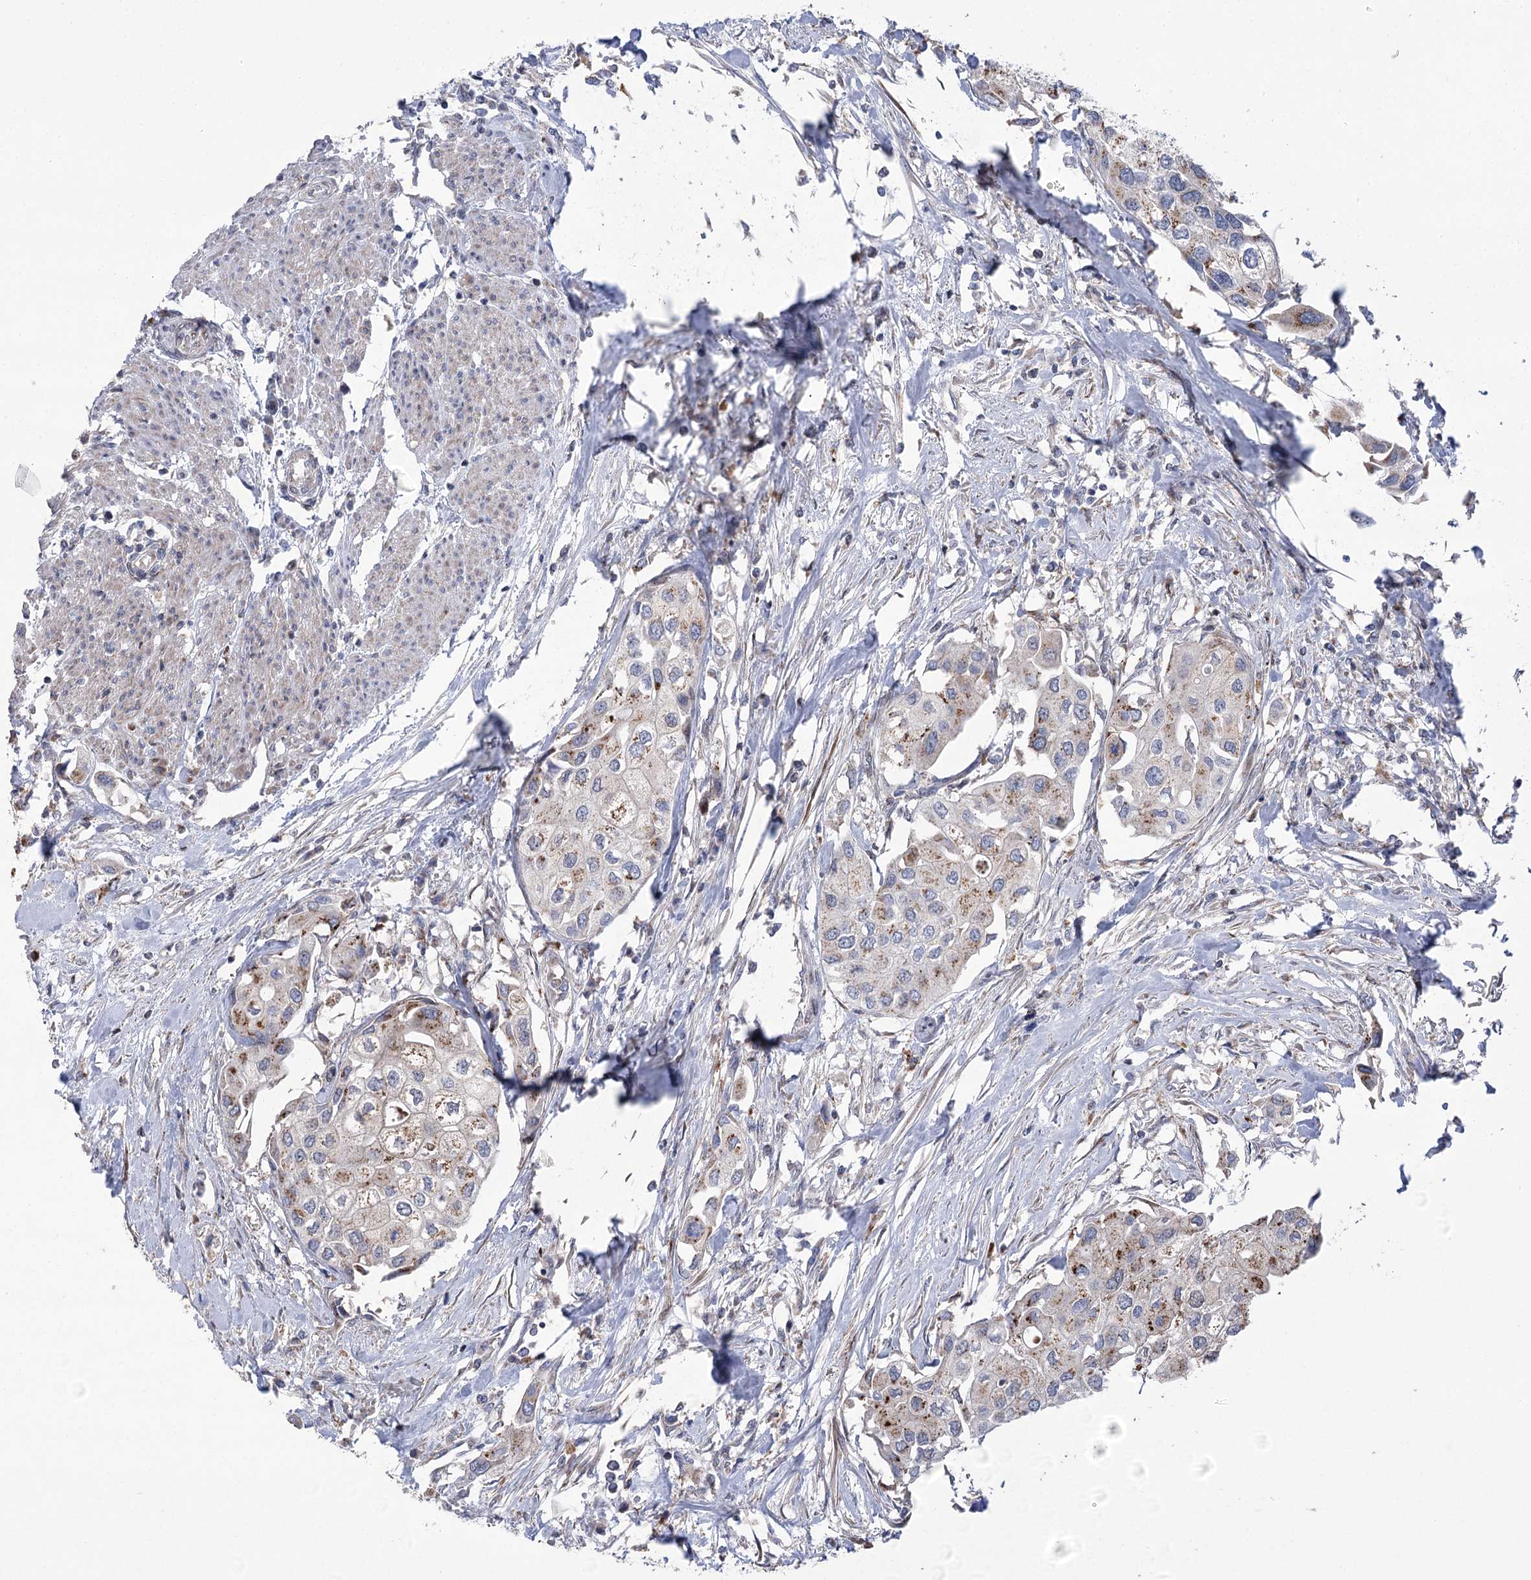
{"staining": {"intensity": "moderate", "quantity": "<25%", "location": "cytoplasmic/membranous"}, "tissue": "urothelial cancer", "cell_type": "Tumor cells", "image_type": "cancer", "snomed": [{"axis": "morphology", "description": "Urothelial carcinoma, High grade"}, {"axis": "topography", "description": "Urinary bladder"}], "caption": "Immunohistochemistry of human high-grade urothelial carcinoma reveals low levels of moderate cytoplasmic/membranous staining in approximately <25% of tumor cells. Using DAB (3,3'-diaminobenzidine) (brown) and hematoxylin (blue) stains, captured at high magnification using brightfield microscopy.", "gene": "NME7", "patient": {"sex": "male", "age": 64}}